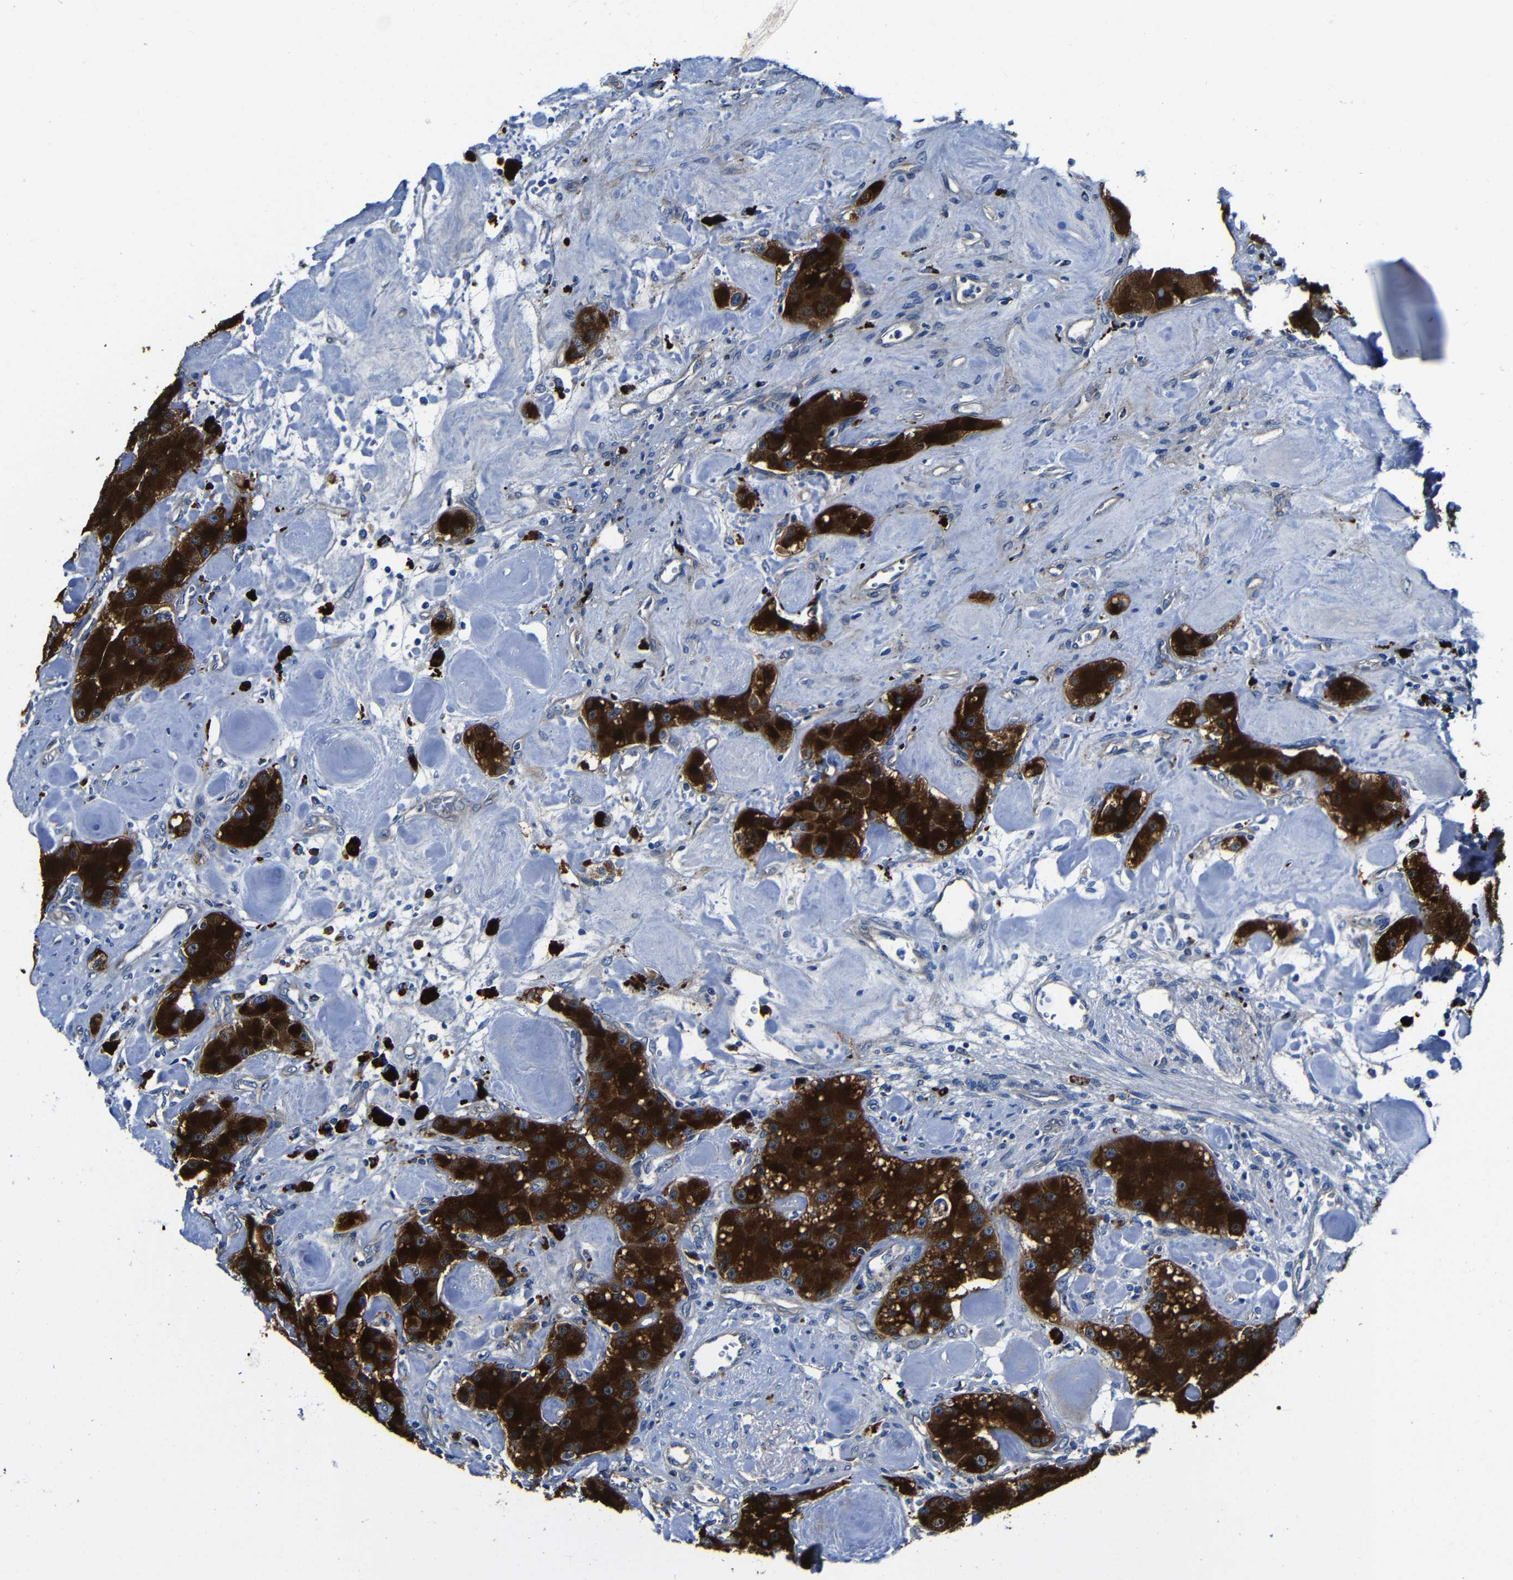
{"staining": {"intensity": "strong", "quantity": ">75%", "location": "cytoplasmic/membranous"}, "tissue": "carcinoid", "cell_type": "Tumor cells", "image_type": "cancer", "snomed": [{"axis": "morphology", "description": "Carcinoid, malignant, NOS"}, {"axis": "topography", "description": "Pancreas"}], "caption": "This histopathology image reveals carcinoid stained with IHC to label a protein in brown. The cytoplasmic/membranous of tumor cells show strong positivity for the protein. Nuclei are counter-stained blue.", "gene": "GIMAP2", "patient": {"sex": "male", "age": 41}}